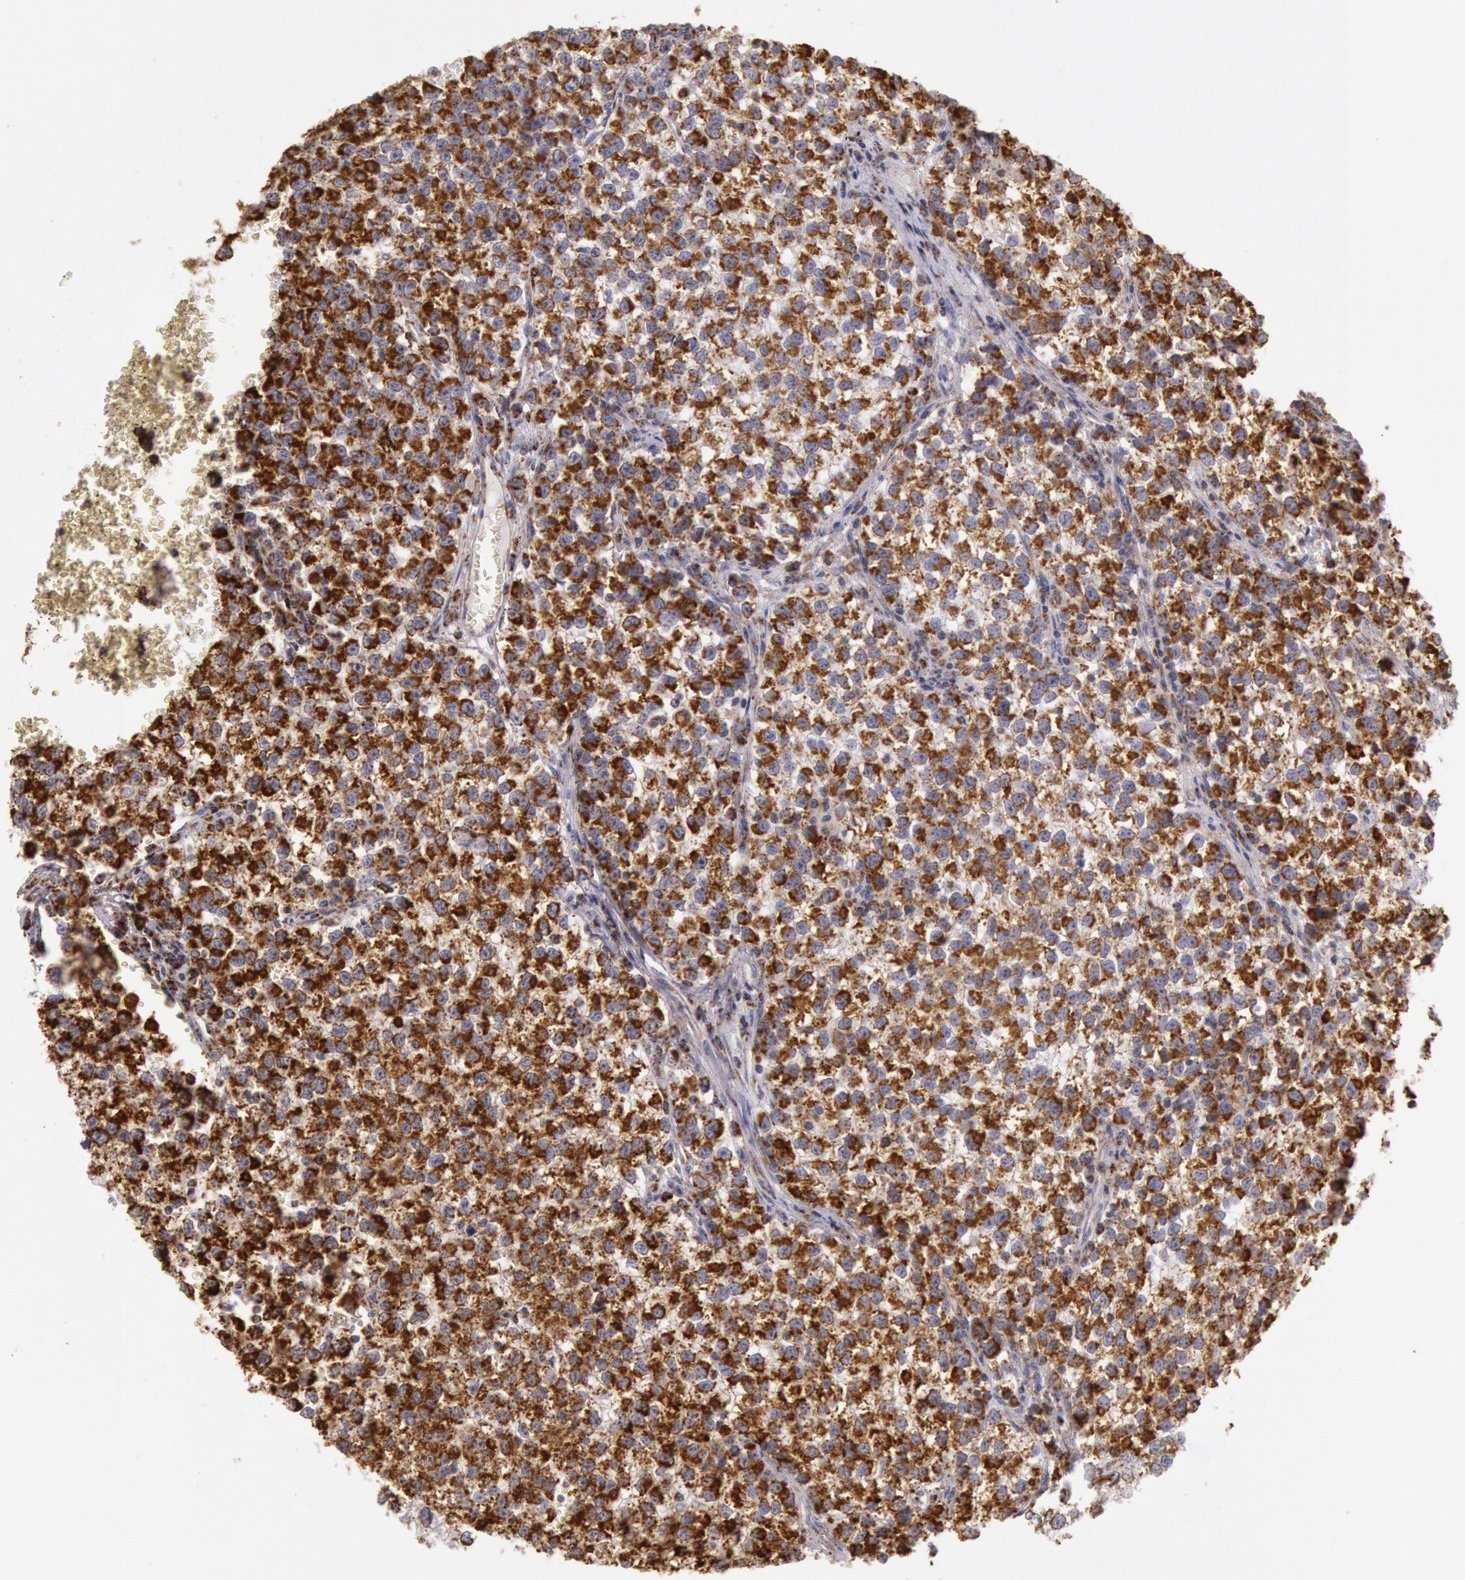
{"staining": {"intensity": "strong", "quantity": "25%-75%", "location": "cytoplasmic/membranous"}, "tissue": "testis cancer", "cell_type": "Tumor cells", "image_type": "cancer", "snomed": [{"axis": "morphology", "description": "Seminoma, NOS"}, {"axis": "topography", "description": "Testis"}], "caption": "IHC of human testis seminoma displays high levels of strong cytoplasmic/membranous positivity in approximately 25%-75% of tumor cells.", "gene": "CYC1", "patient": {"sex": "male", "age": 35}}